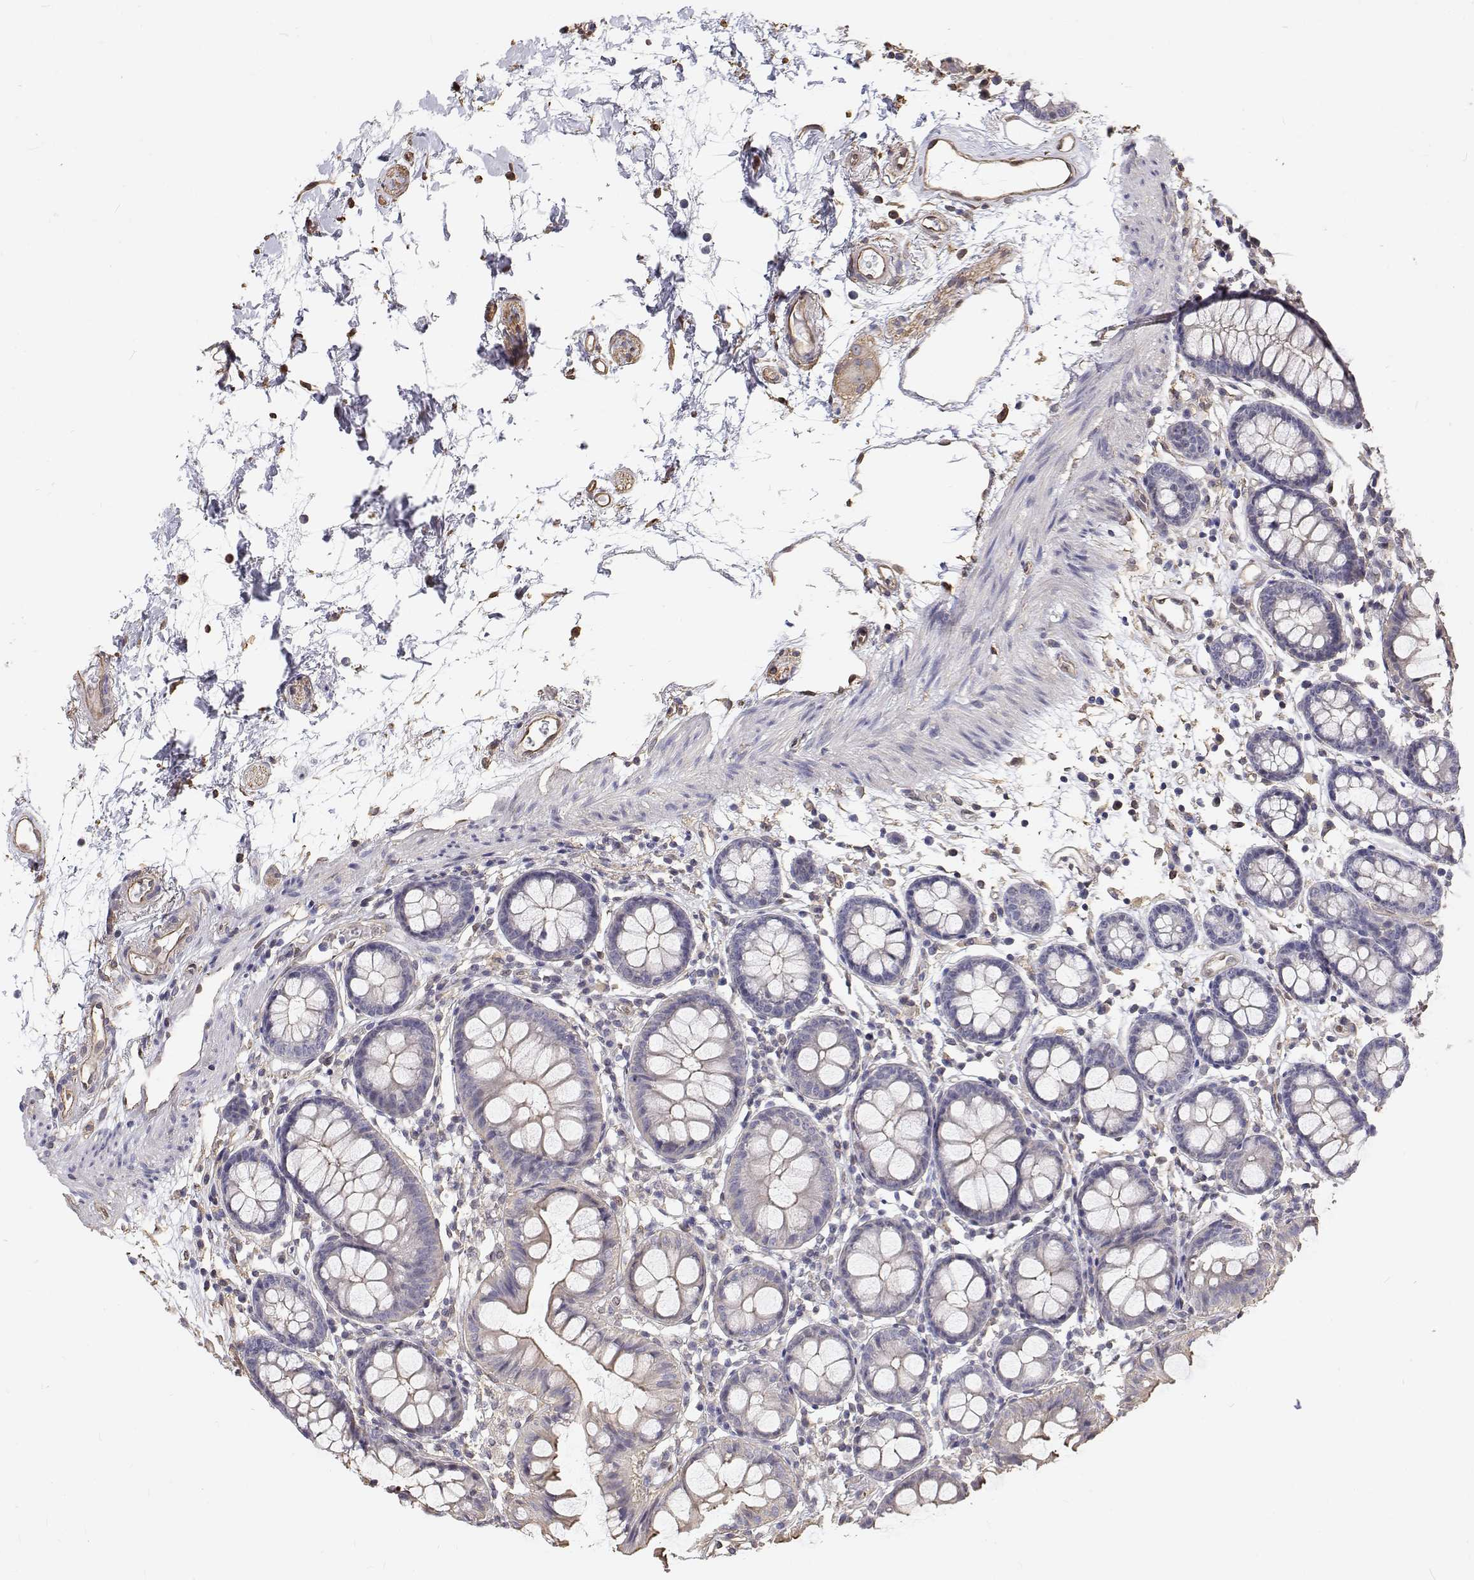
{"staining": {"intensity": "weak", "quantity": ">75%", "location": "cytoplasmic/membranous"}, "tissue": "colon", "cell_type": "Endothelial cells", "image_type": "normal", "snomed": [{"axis": "morphology", "description": "Normal tissue, NOS"}, {"axis": "topography", "description": "Colon"}], "caption": "Immunohistochemistry (DAB (3,3'-diaminobenzidine)) staining of unremarkable human colon reveals weak cytoplasmic/membranous protein expression in approximately >75% of endothelial cells.", "gene": "GSDMA", "patient": {"sex": "female", "age": 84}}